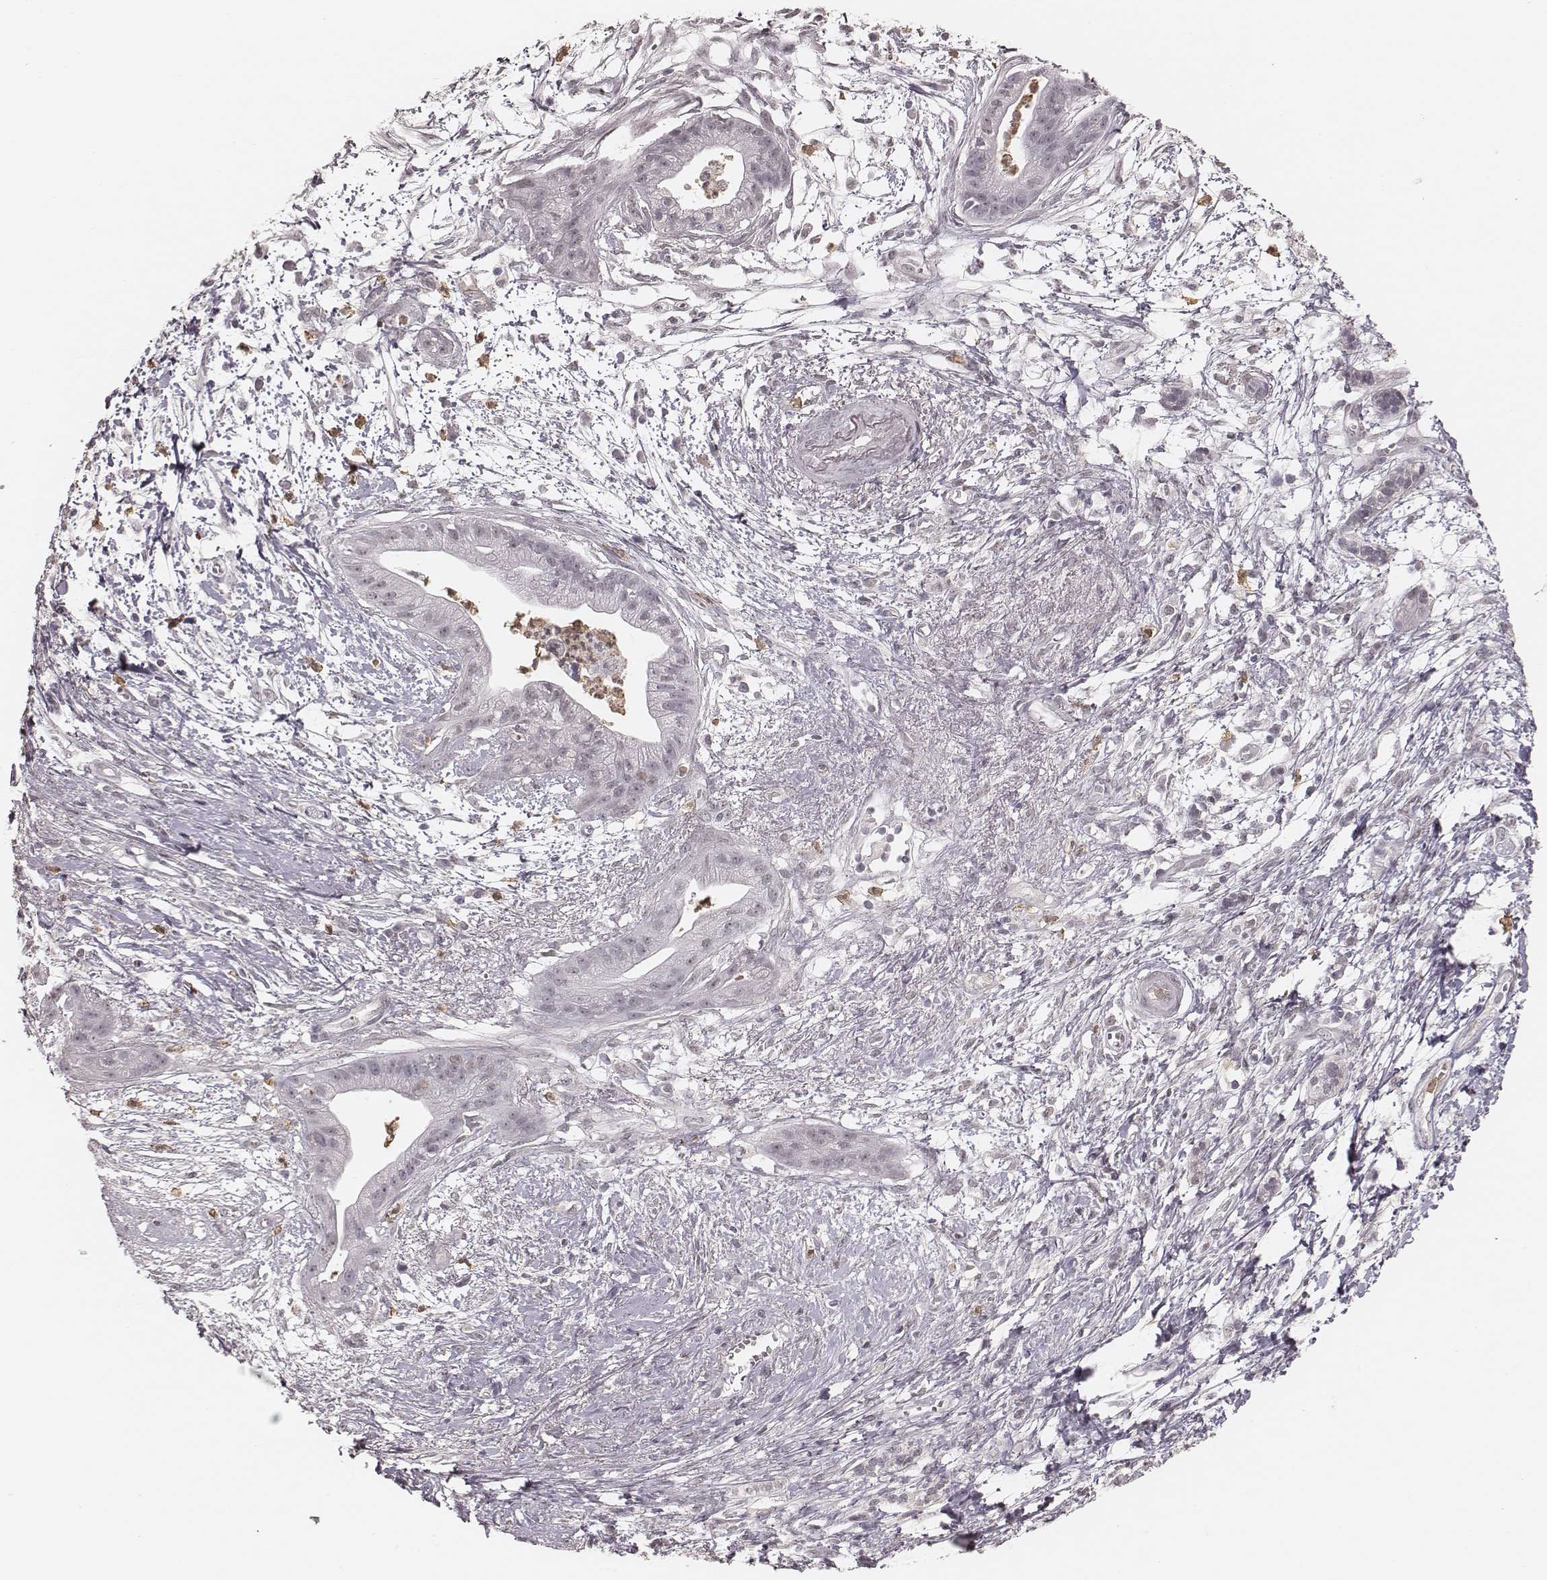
{"staining": {"intensity": "negative", "quantity": "none", "location": "none"}, "tissue": "pancreatic cancer", "cell_type": "Tumor cells", "image_type": "cancer", "snomed": [{"axis": "morphology", "description": "Normal tissue, NOS"}, {"axis": "morphology", "description": "Adenocarcinoma, NOS"}, {"axis": "topography", "description": "Lymph node"}, {"axis": "topography", "description": "Pancreas"}], "caption": "Photomicrograph shows no significant protein staining in tumor cells of pancreatic cancer (adenocarcinoma).", "gene": "KITLG", "patient": {"sex": "female", "age": 58}}